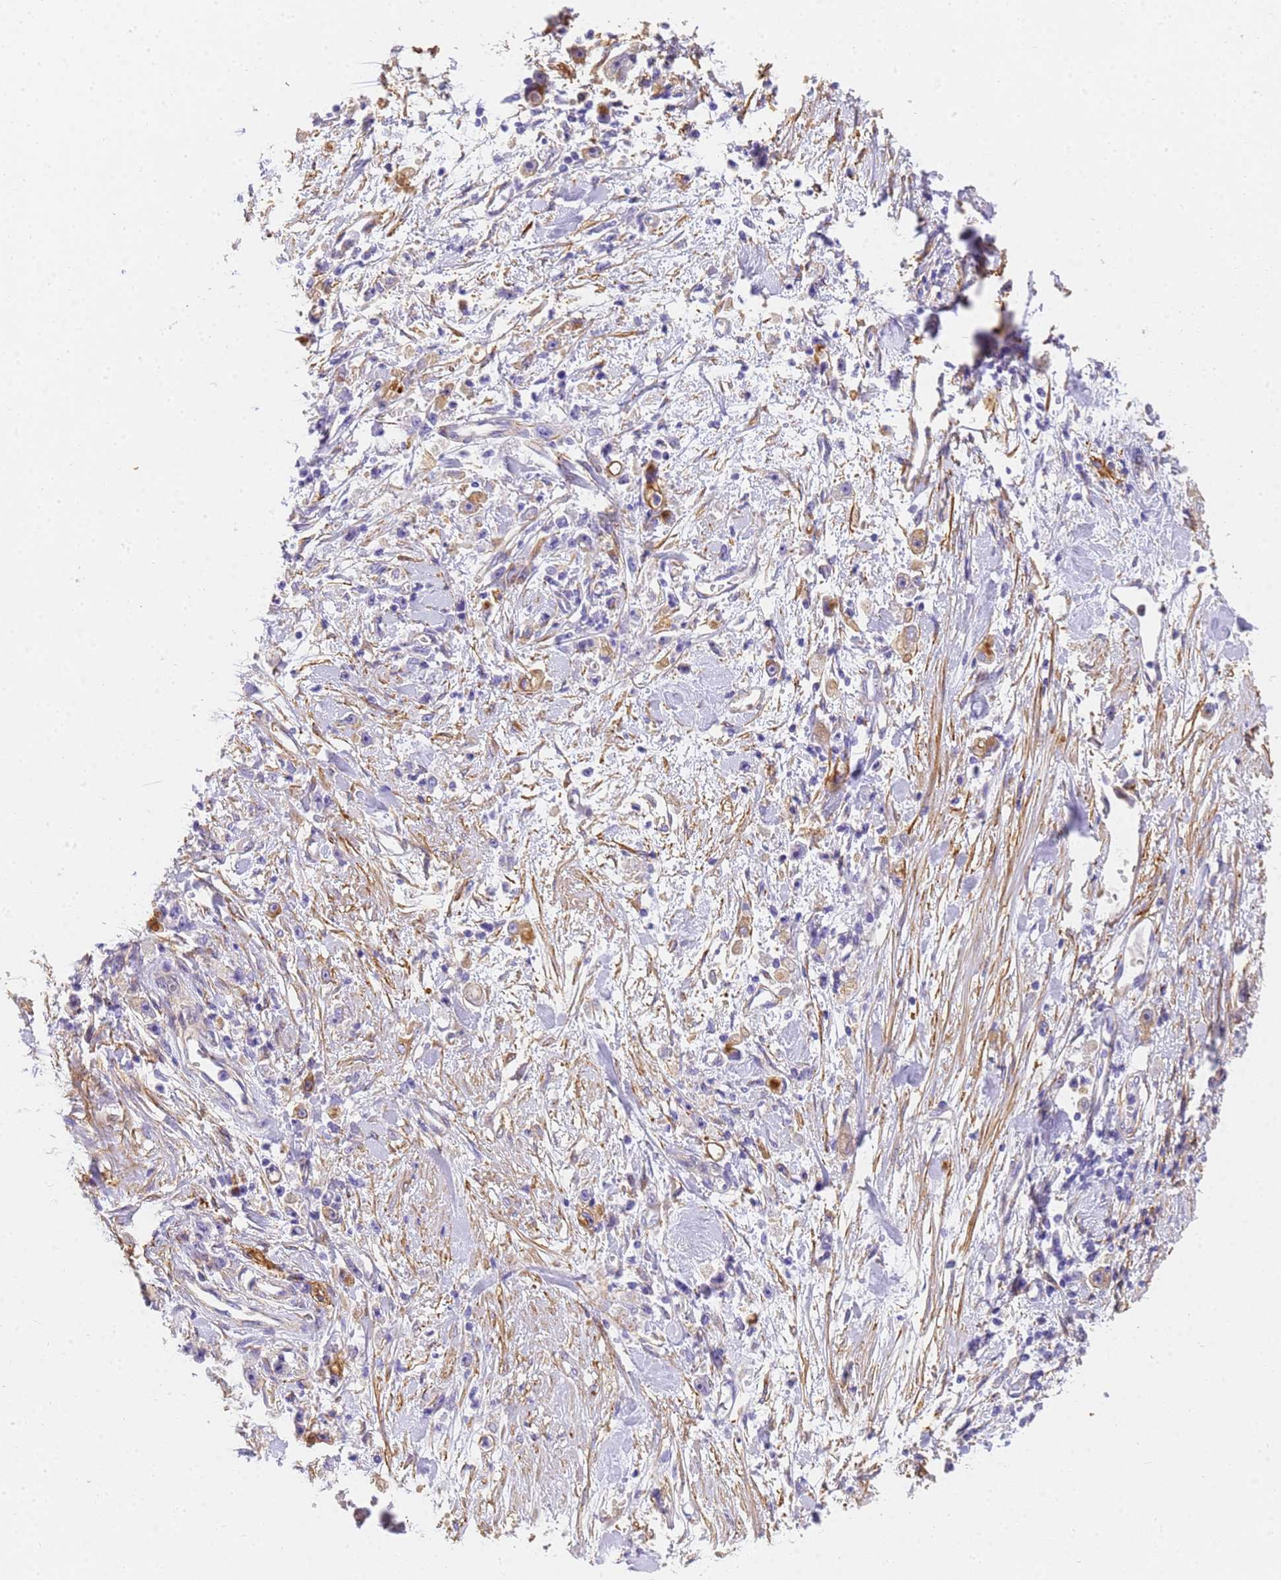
{"staining": {"intensity": "moderate", "quantity": "25%-75%", "location": "cytoplasmic/membranous"}, "tissue": "stomach cancer", "cell_type": "Tumor cells", "image_type": "cancer", "snomed": [{"axis": "morphology", "description": "Adenocarcinoma, NOS"}, {"axis": "topography", "description": "Stomach"}], "caption": "Stomach cancer (adenocarcinoma) stained with a brown dye shows moderate cytoplasmic/membranous positive staining in approximately 25%-75% of tumor cells.", "gene": "MVB12A", "patient": {"sex": "female", "age": 59}}